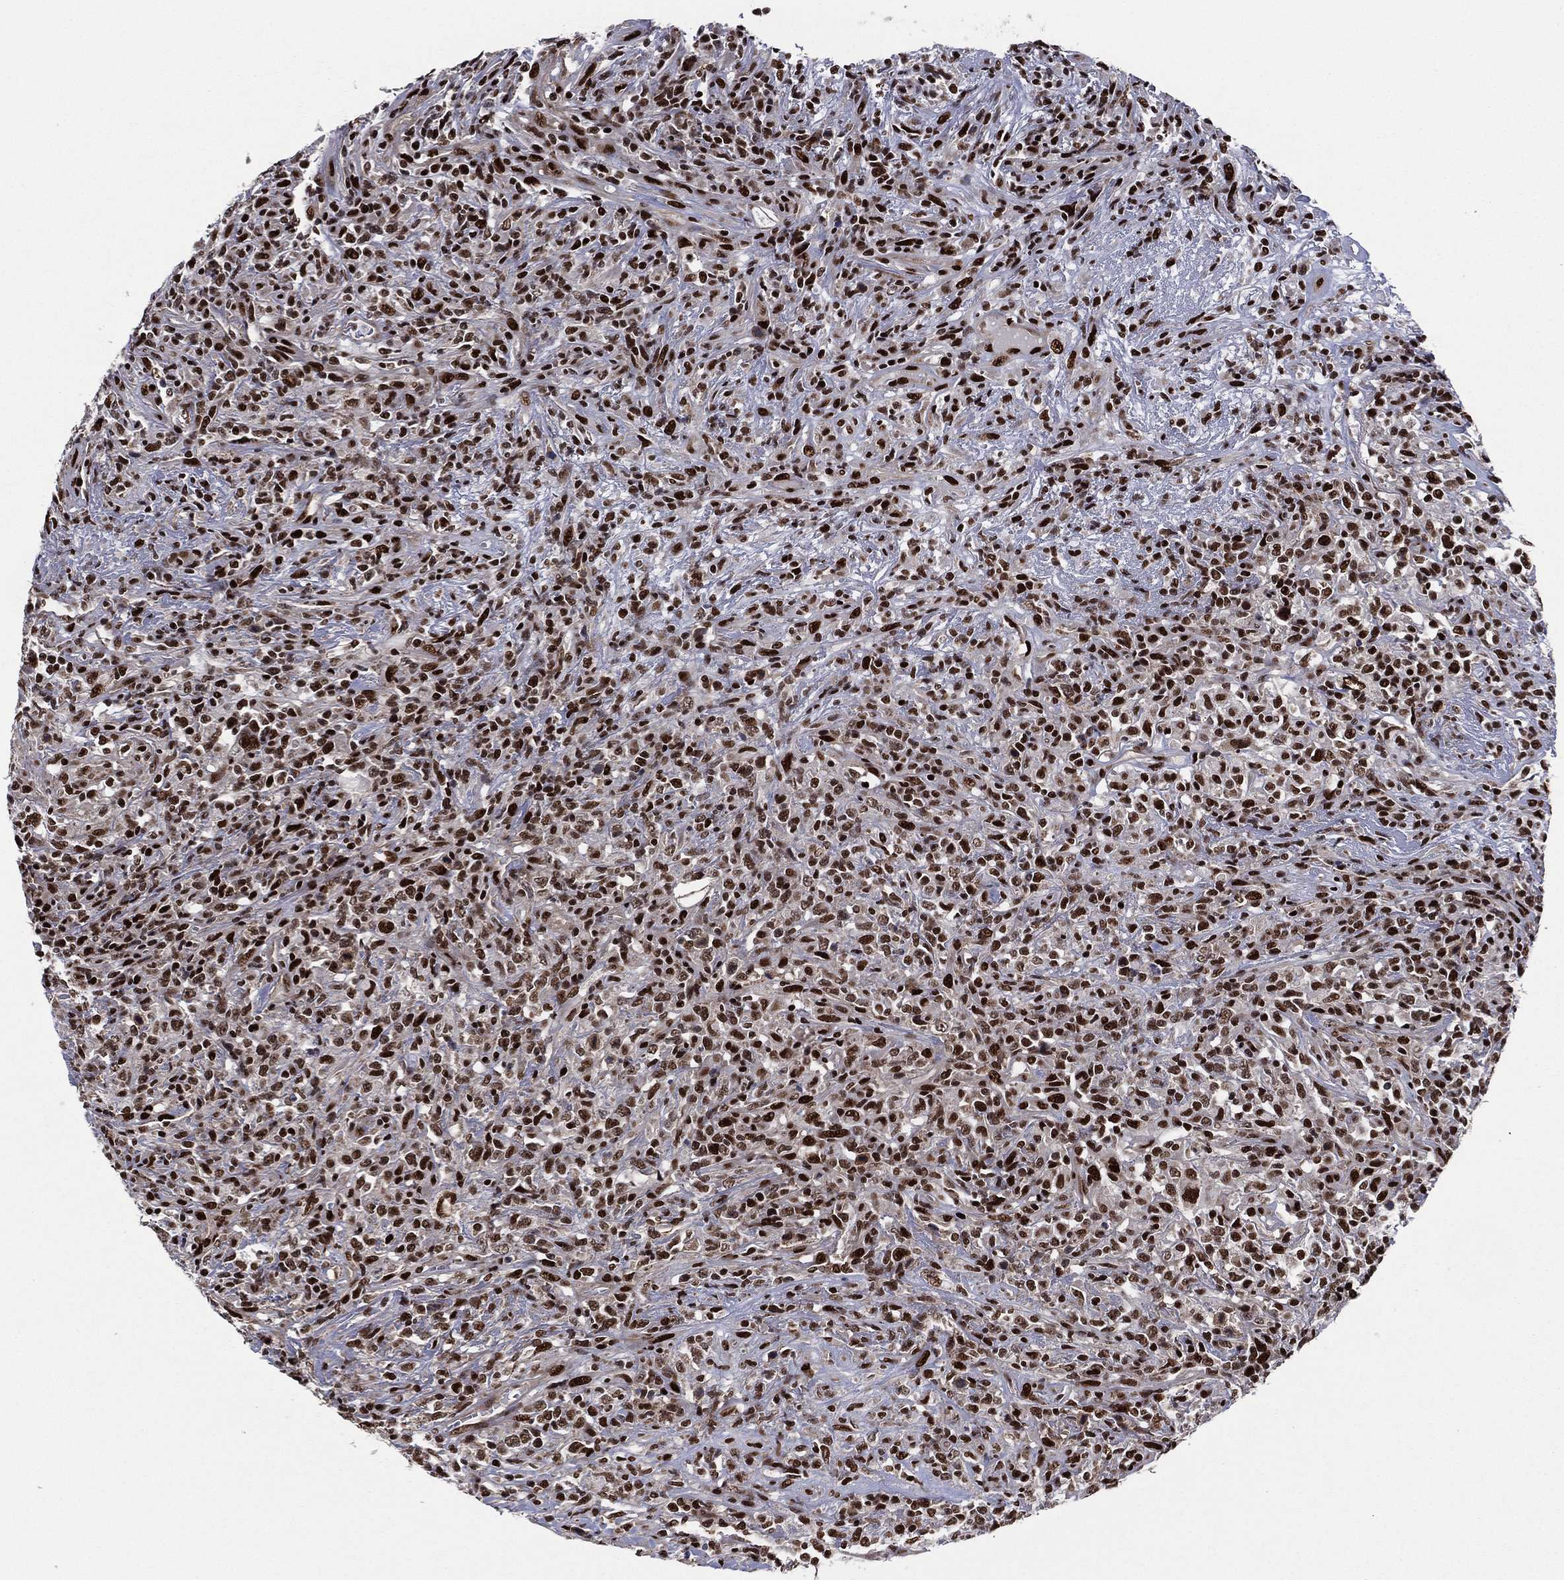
{"staining": {"intensity": "strong", "quantity": ">75%", "location": "nuclear"}, "tissue": "lymphoma", "cell_type": "Tumor cells", "image_type": "cancer", "snomed": [{"axis": "morphology", "description": "Malignant lymphoma, non-Hodgkin's type, High grade"}, {"axis": "topography", "description": "Lung"}], "caption": "High-power microscopy captured an immunohistochemistry image of high-grade malignant lymphoma, non-Hodgkin's type, revealing strong nuclear staining in approximately >75% of tumor cells.", "gene": "TP53BP1", "patient": {"sex": "male", "age": 79}}